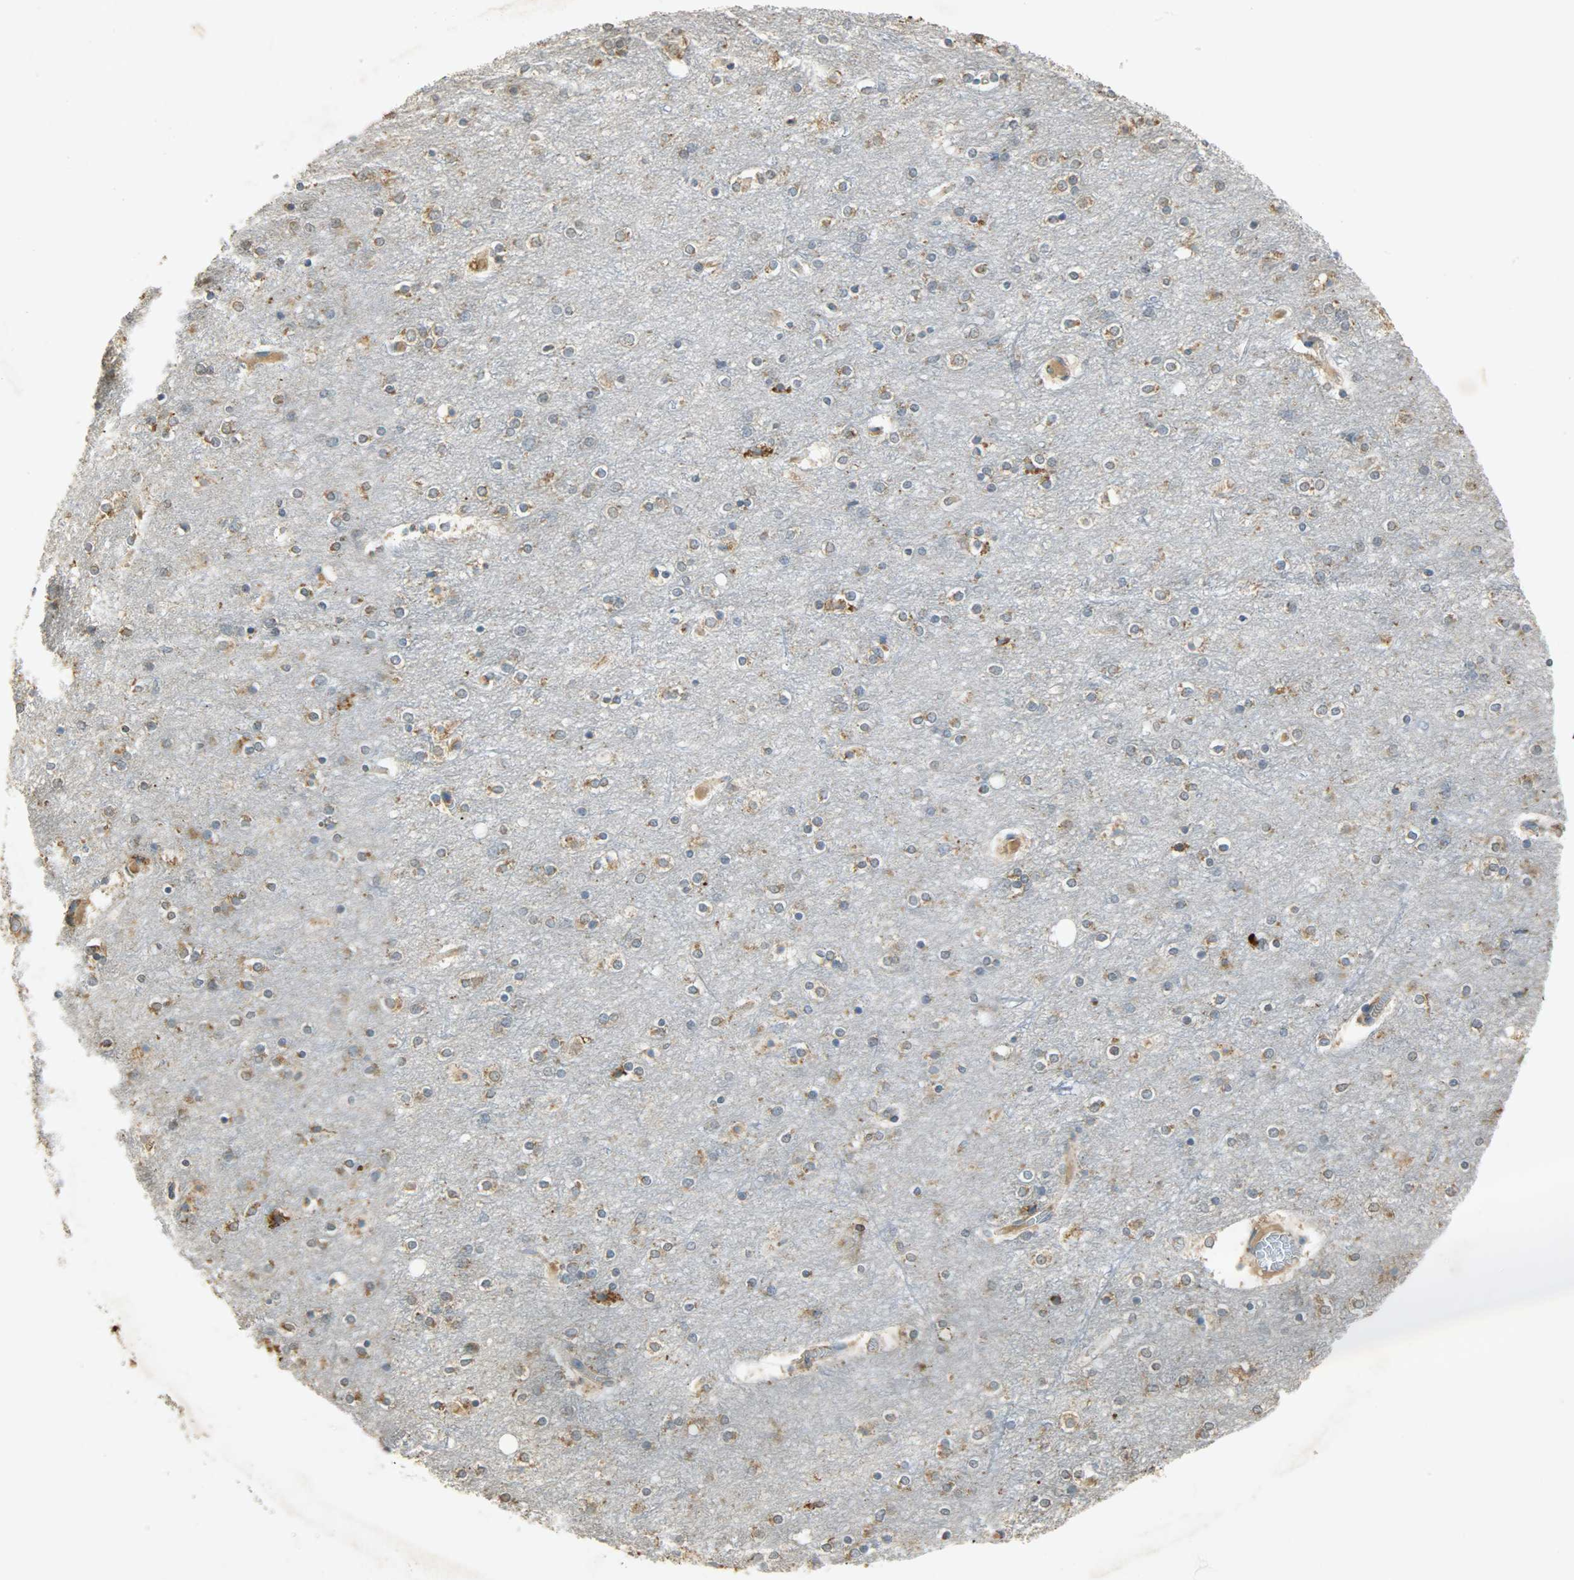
{"staining": {"intensity": "moderate", "quantity": "25%-75%", "location": "cytoplasmic/membranous"}, "tissue": "cerebral cortex", "cell_type": "Endothelial cells", "image_type": "normal", "snomed": [{"axis": "morphology", "description": "Normal tissue, NOS"}, {"axis": "topography", "description": "Cerebral cortex"}], "caption": "Immunohistochemical staining of normal cerebral cortex exhibits 25%-75% levels of moderate cytoplasmic/membranous protein positivity in about 25%-75% of endothelial cells.", "gene": "HSPA5", "patient": {"sex": "female", "age": 54}}